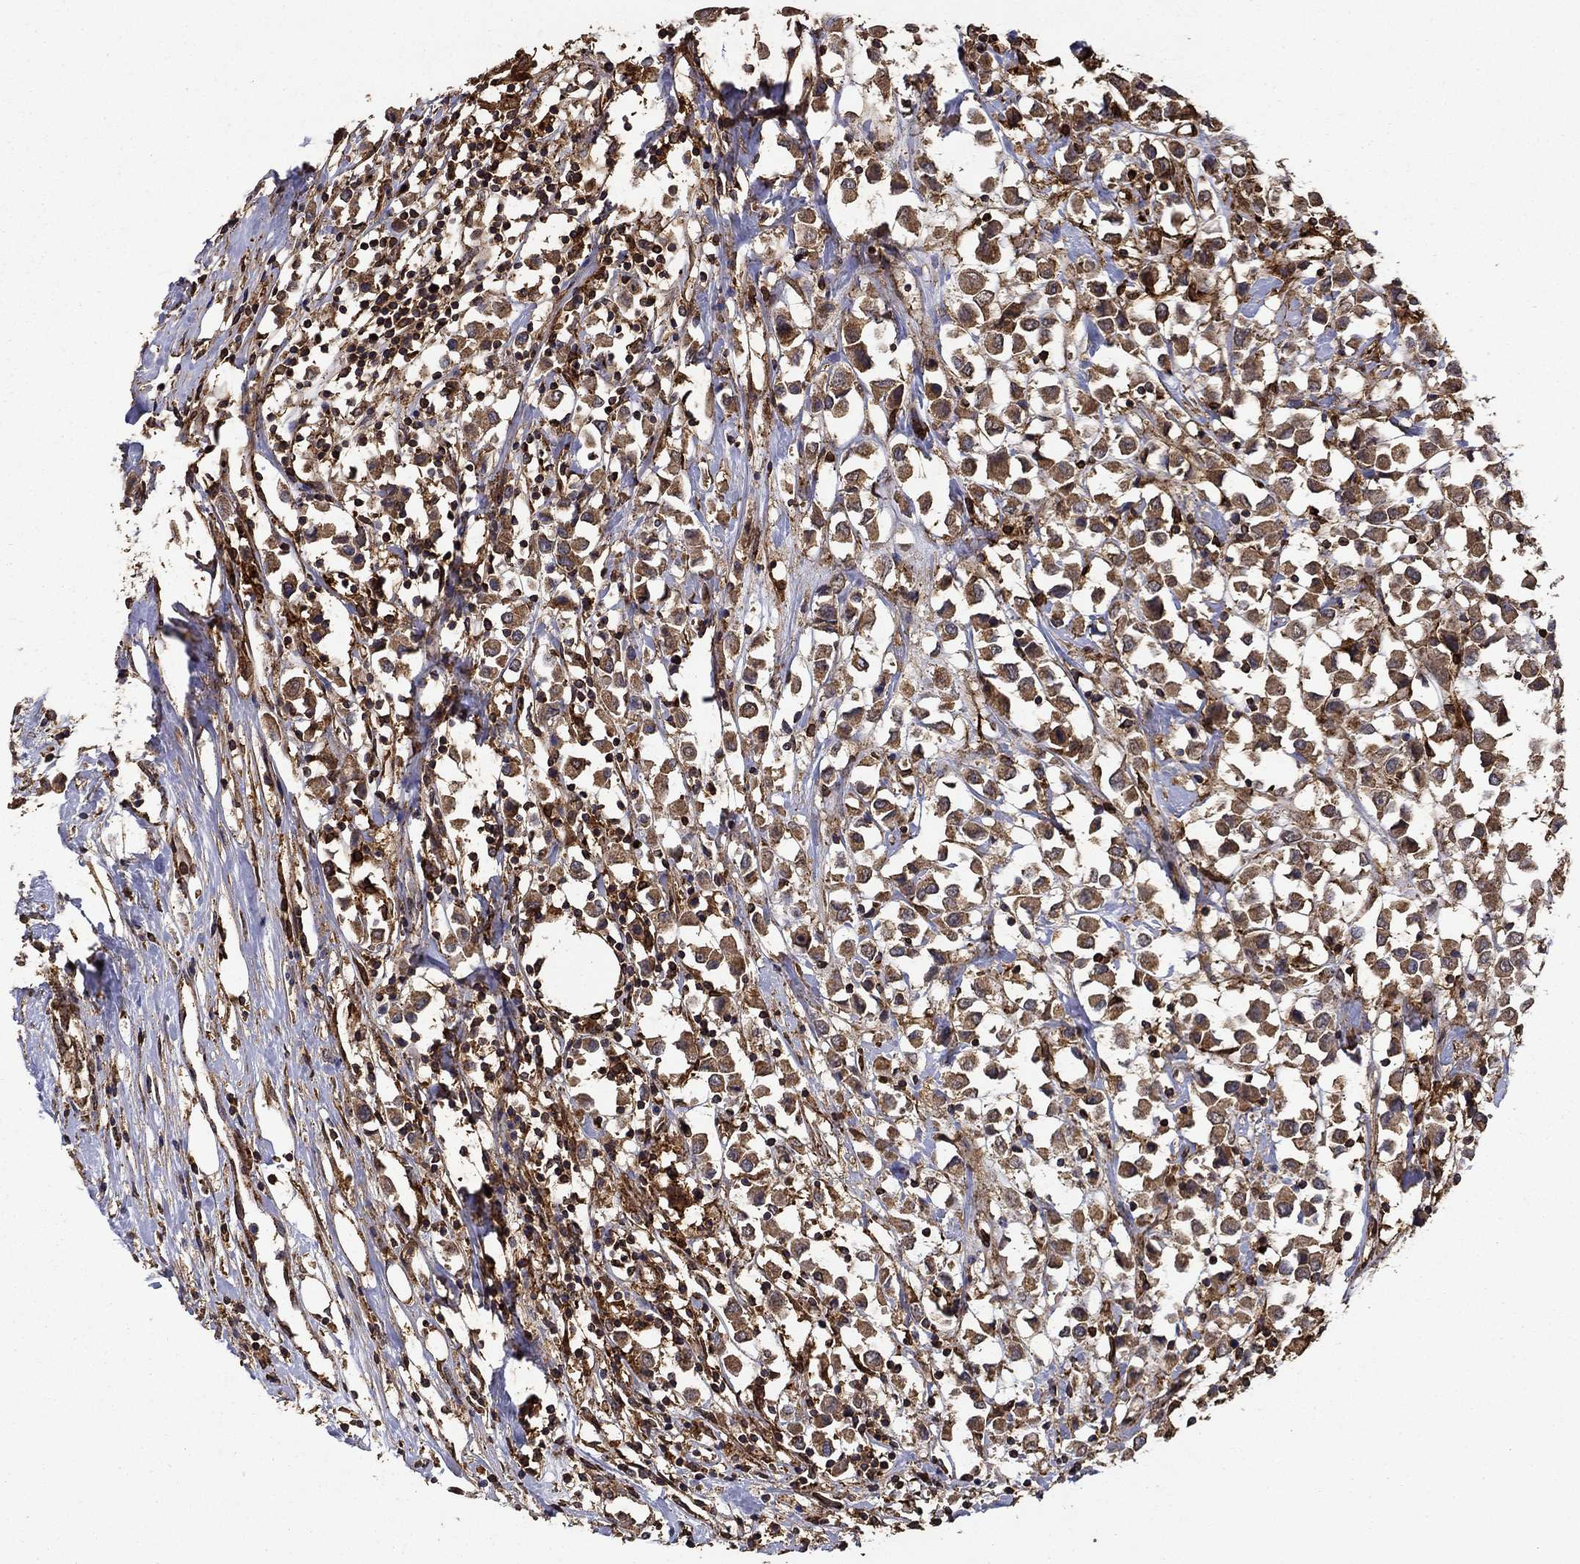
{"staining": {"intensity": "moderate", "quantity": ">75%", "location": "cytoplasmic/membranous"}, "tissue": "breast cancer", "cell_type": "Tumor cells", "image_type": "cancer", "snomed": [{"axis": "morphology", "description": "Duct carcinoma"}, {"axis": "topography", "description": "Breast"}], "caption": "Immunohistochemical staining of human breast cancer reveals medium levels of moderate cytoplasmic/membranous staining in about >75% of tumor cells. The staining was performed using DAB (3,3'-diaminobenzidine), with brown indicating positive protein expression. Nuclei are stained blue with hematoxylin.", "gene": "IFRD1", "patient": {"sex": "female", "age": 61}}